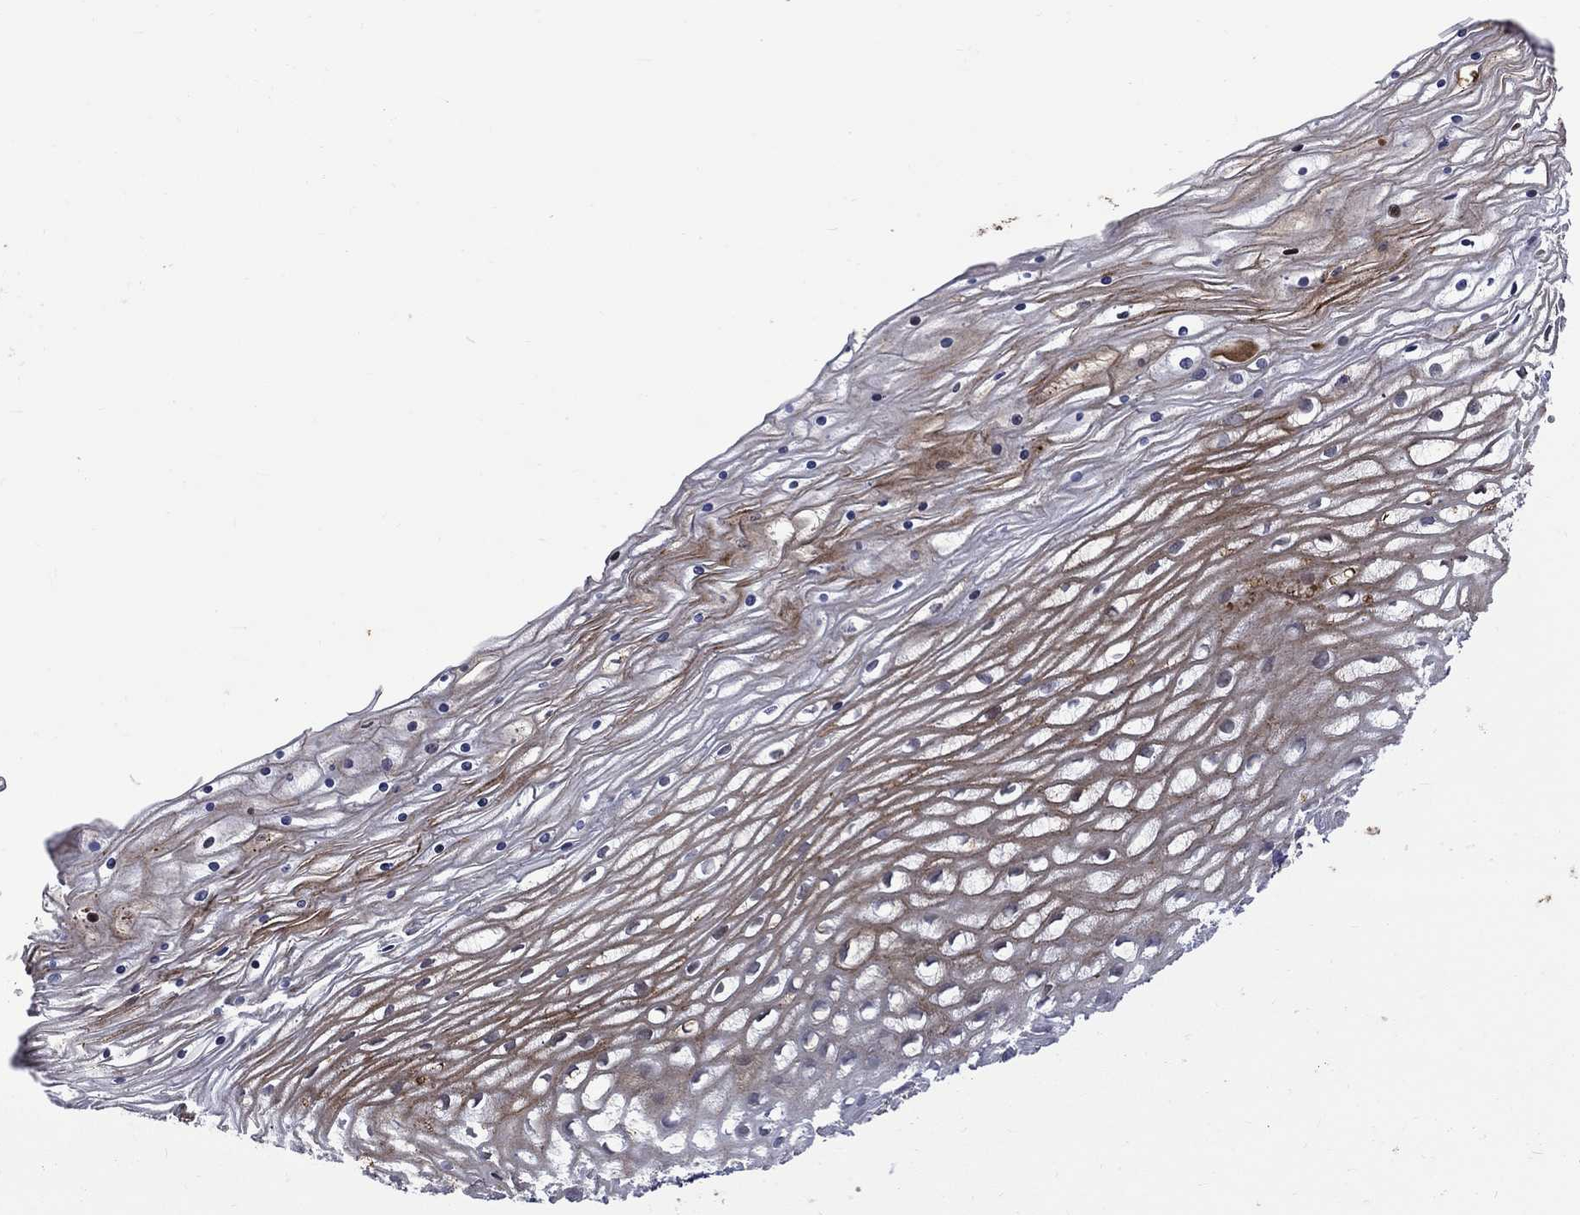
{"staining": {"intensity": "negative", "quantity": "none", "location": "none"}, "tissue": "cervix", "cell_type": "Glandular cells", "image_type": "normal", "snomed": [{"axis": "morphology", "description": "Normal tissue, NOS"}, {"axis": "topography", "description": "Cervix"}], "caption": "Glandular cells show no significant protein staining in normal cervix. (DAB immunohistochemistry visualized using brightfield microscopy, high magnification).", "gene": "FGG", "patient": {"sex": "female", "age": 35}}